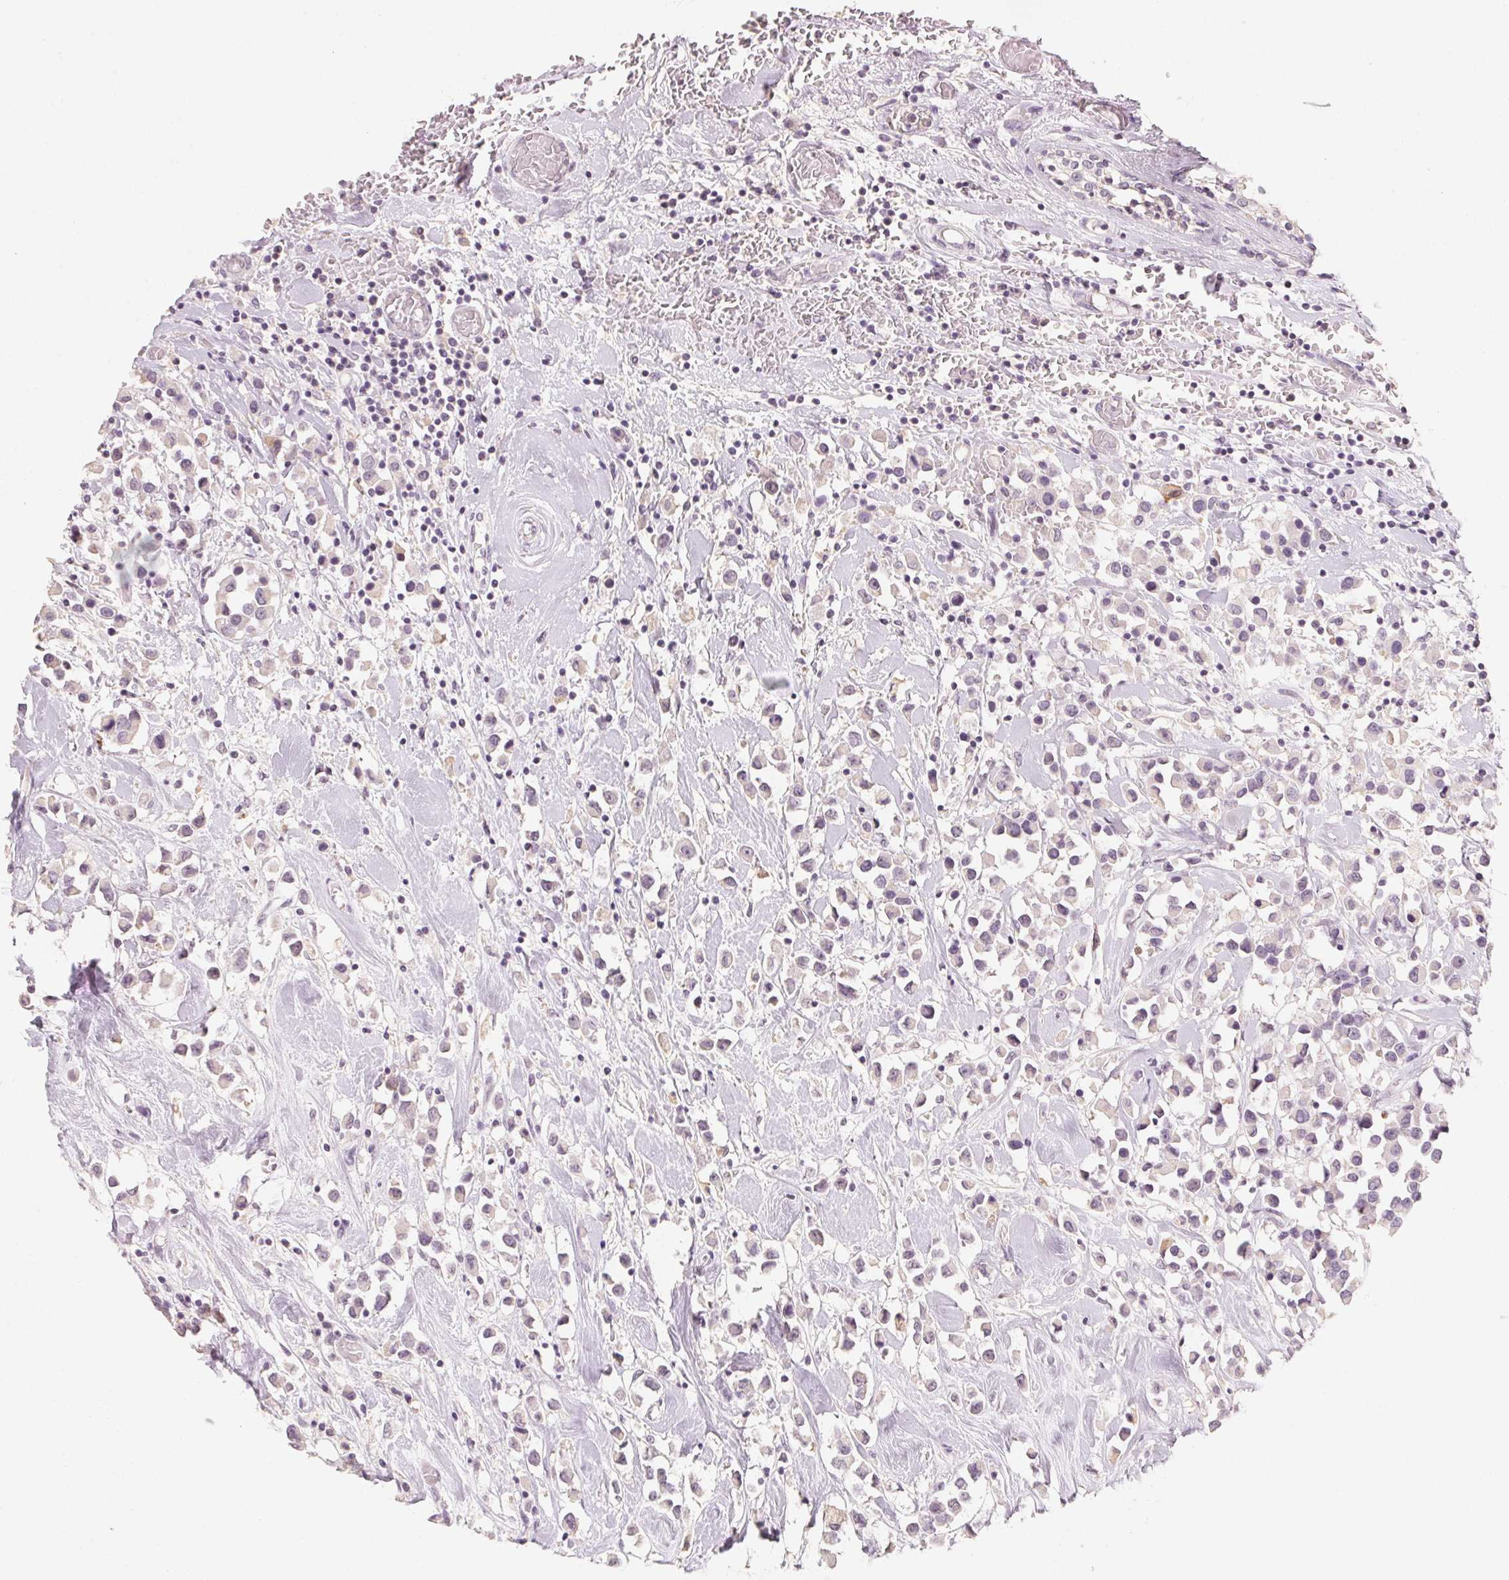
{"staining": {"intensity": "negative", "quantity": "none", "location": "none"}, "tissue": "breast cancer", "cell_type": "Tumor cells", "image_type": "cancer", "snomed": [{"axis": "morphology", "description": "Duct carcinoma"}, {"axis": "topography", "description": "Breast"}], "caption": "High magnification brightfield microscopy of breast cancer stained with DAB (brown) and counterstained with hematoxylin (blue): tumor cells show no significant staining. The staining is performed using DAB (3,3'-diaminobenzidine) brown chromogen with nuclei counter-stained in using hematoxylin.", "gene": "CAPZA3", "patient": {"sex": "female", "age": 61}}